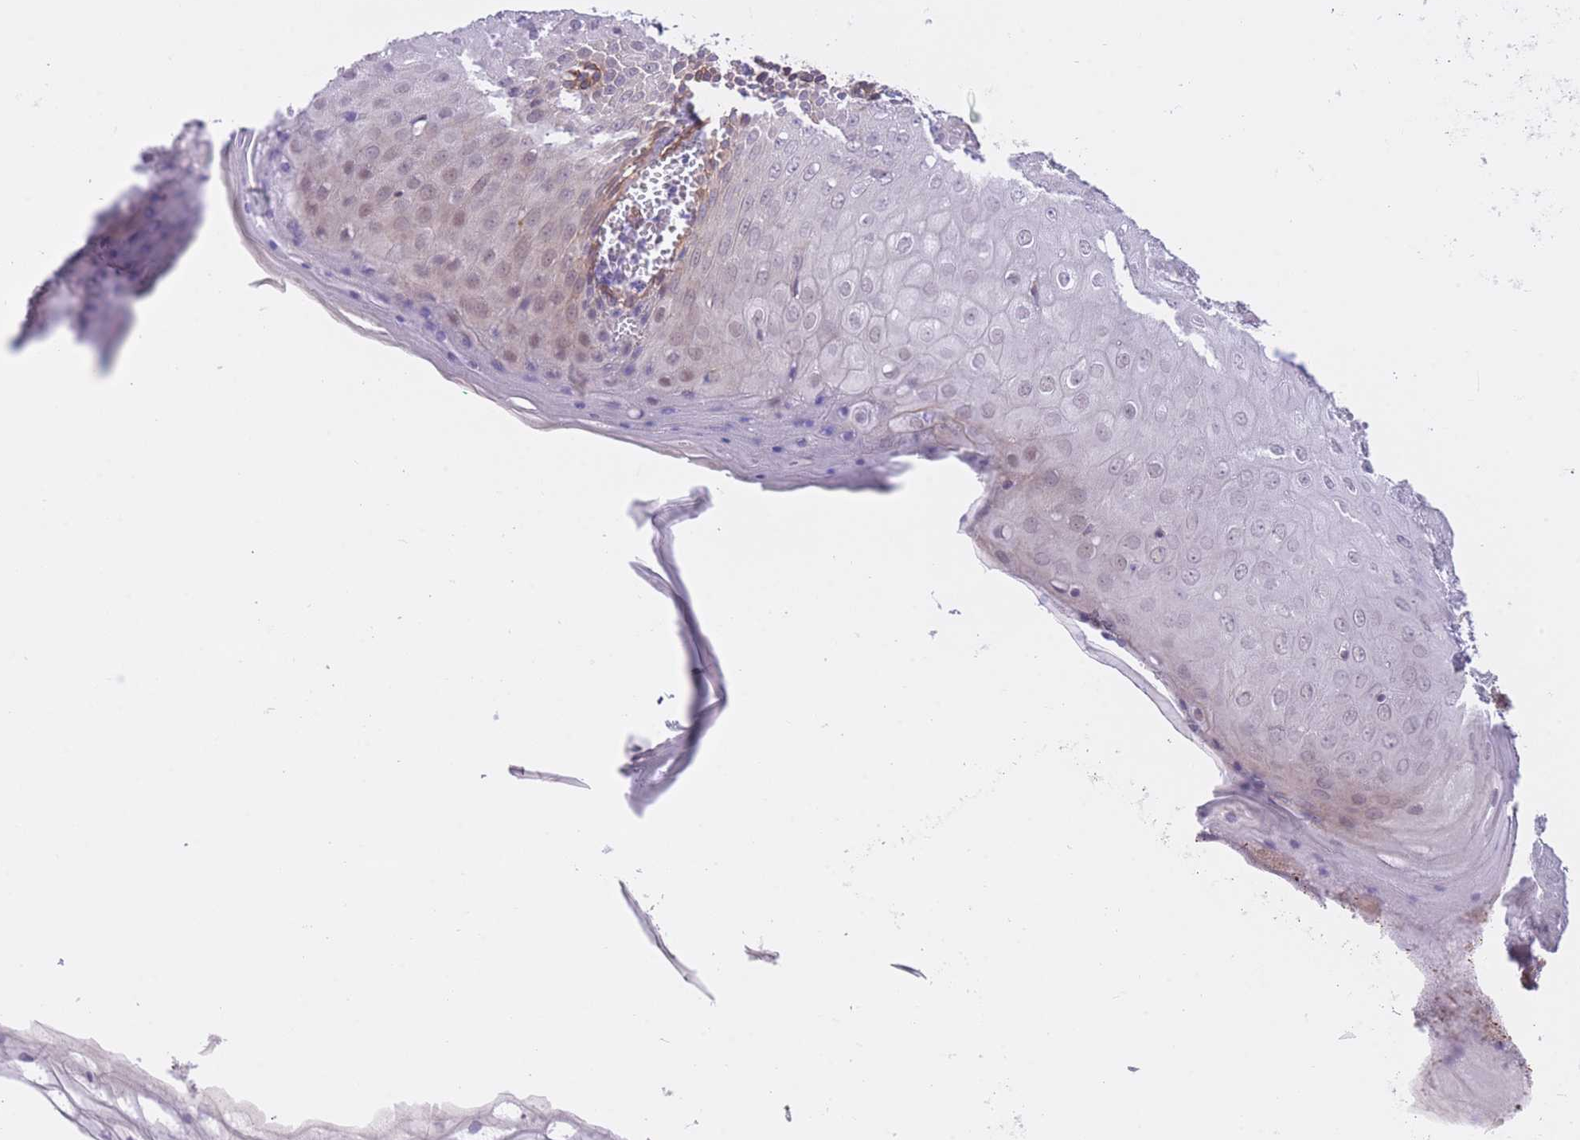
{"staining": {"intensity": "weak", "quantity": "25%-75%", "location": "cytoplasmic/membranous"}, "tissue": "skin", "cell_type": "Epidermal cells", "image_type": "normal", "snomed": [{"axis": "morphology", "description": "Normal tissue, NOS"}, {"axis": "topography", "description": "Anal"}], "caption": "Brown immunohistochemical staining in benign human skin exhibits weak cytoplasmic/membranous expression in about 25%-75% of epidermal cells.", "gene": "QTRT1", "patient": {"sex": "male", "age": 80}}